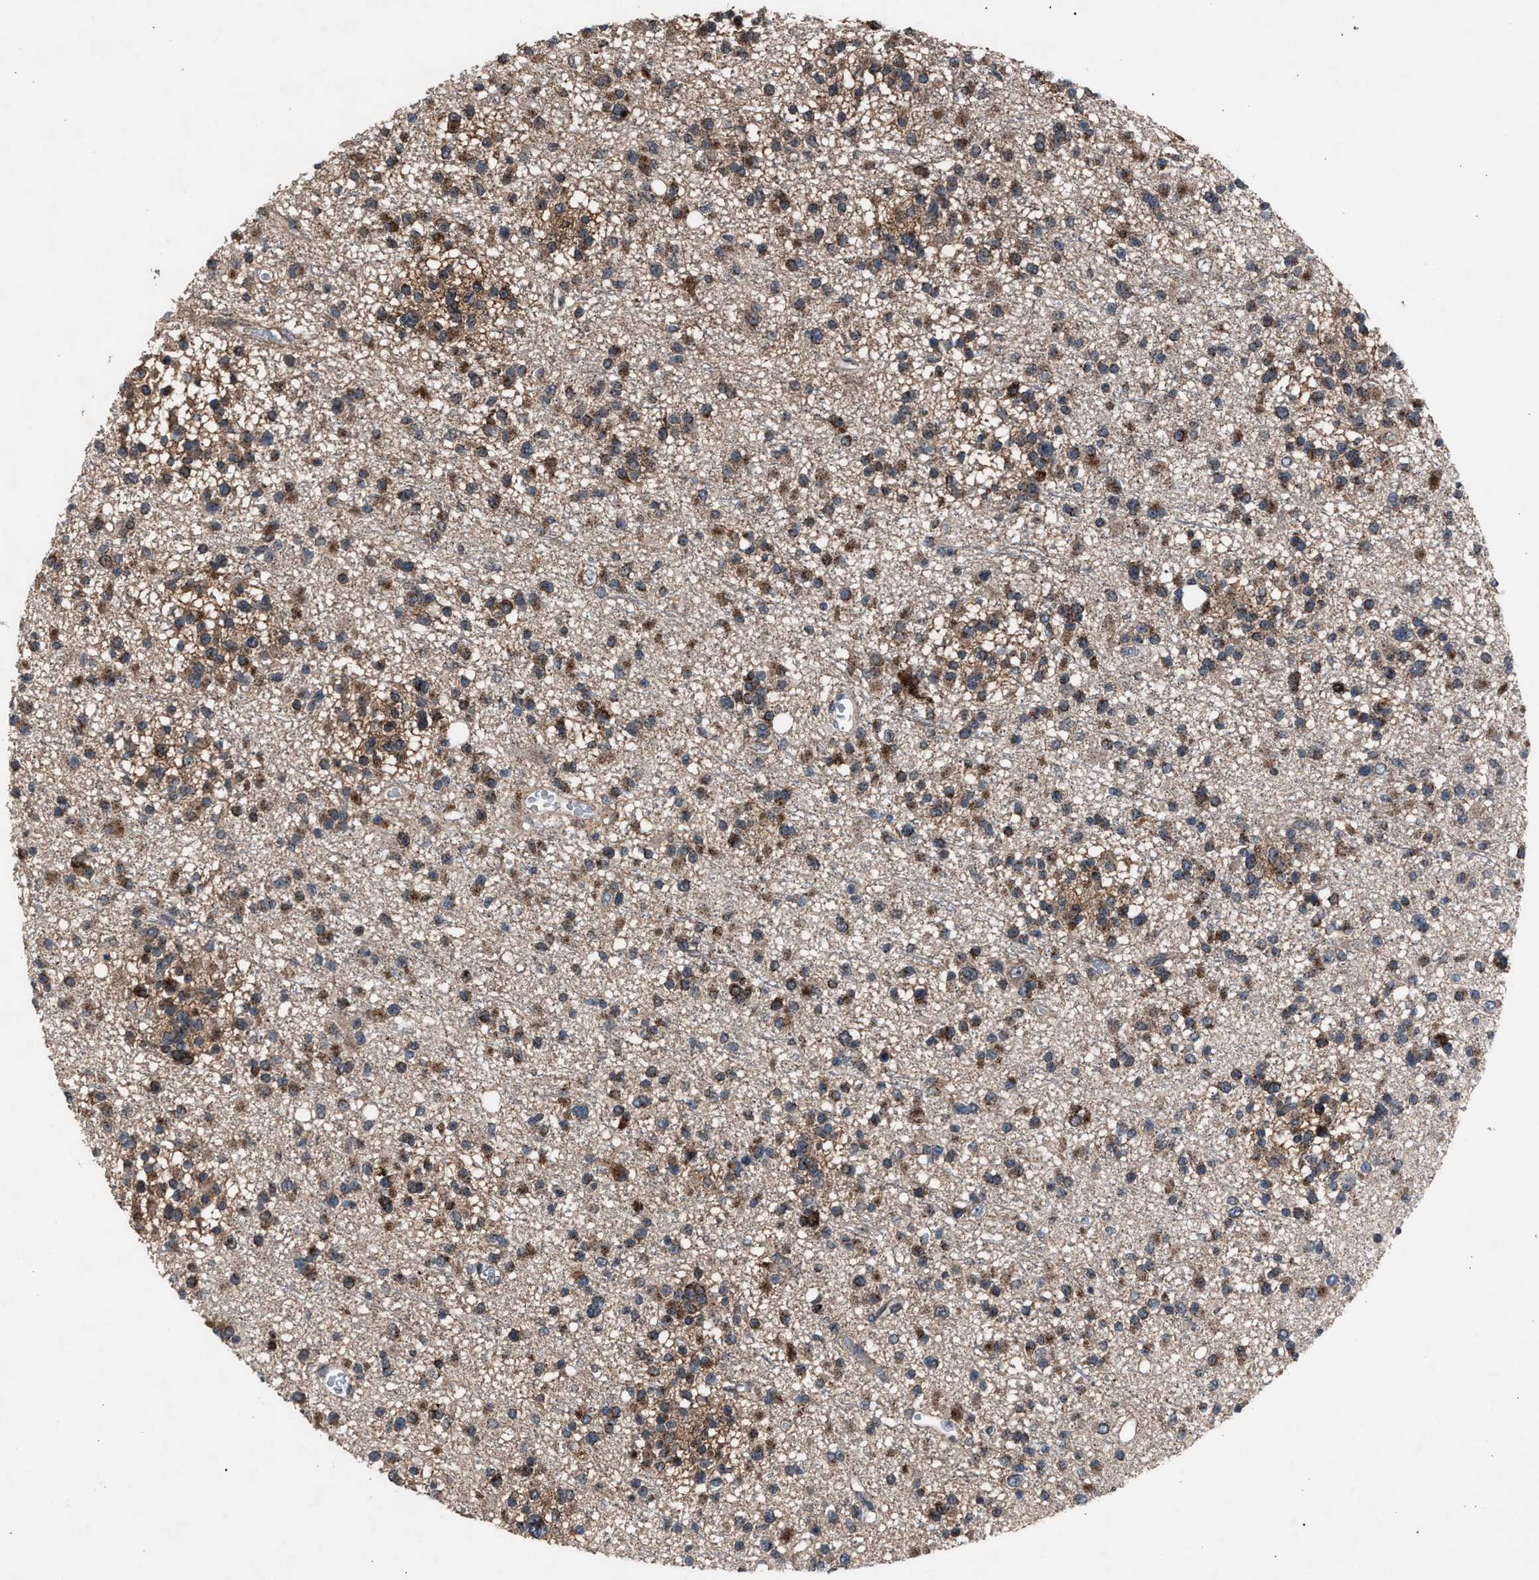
{"staining": {"intensity": "moderate", "quantity": ">75%", "location": "cytoplasmic/membranous"}, "tissue": "glioma", "cell_type": "Tumor cells", "image_type": "cancer", "snomed": [{"axis": "morphology", "description": "Glioma, malignant, Low grade"}, {"axis": "topography", "description": "Brain"}], "caption": "Low-grade glioma (malignant) tissue exhibits moderate cytoplasmic/membranous staining in about >75% of tumor cells, visualized by immunohistochemistry. (IHC, brightfield microscopy, high magnification).", "gene": "HSD17B4", "patient": {"sex": "female", "age": 22}}